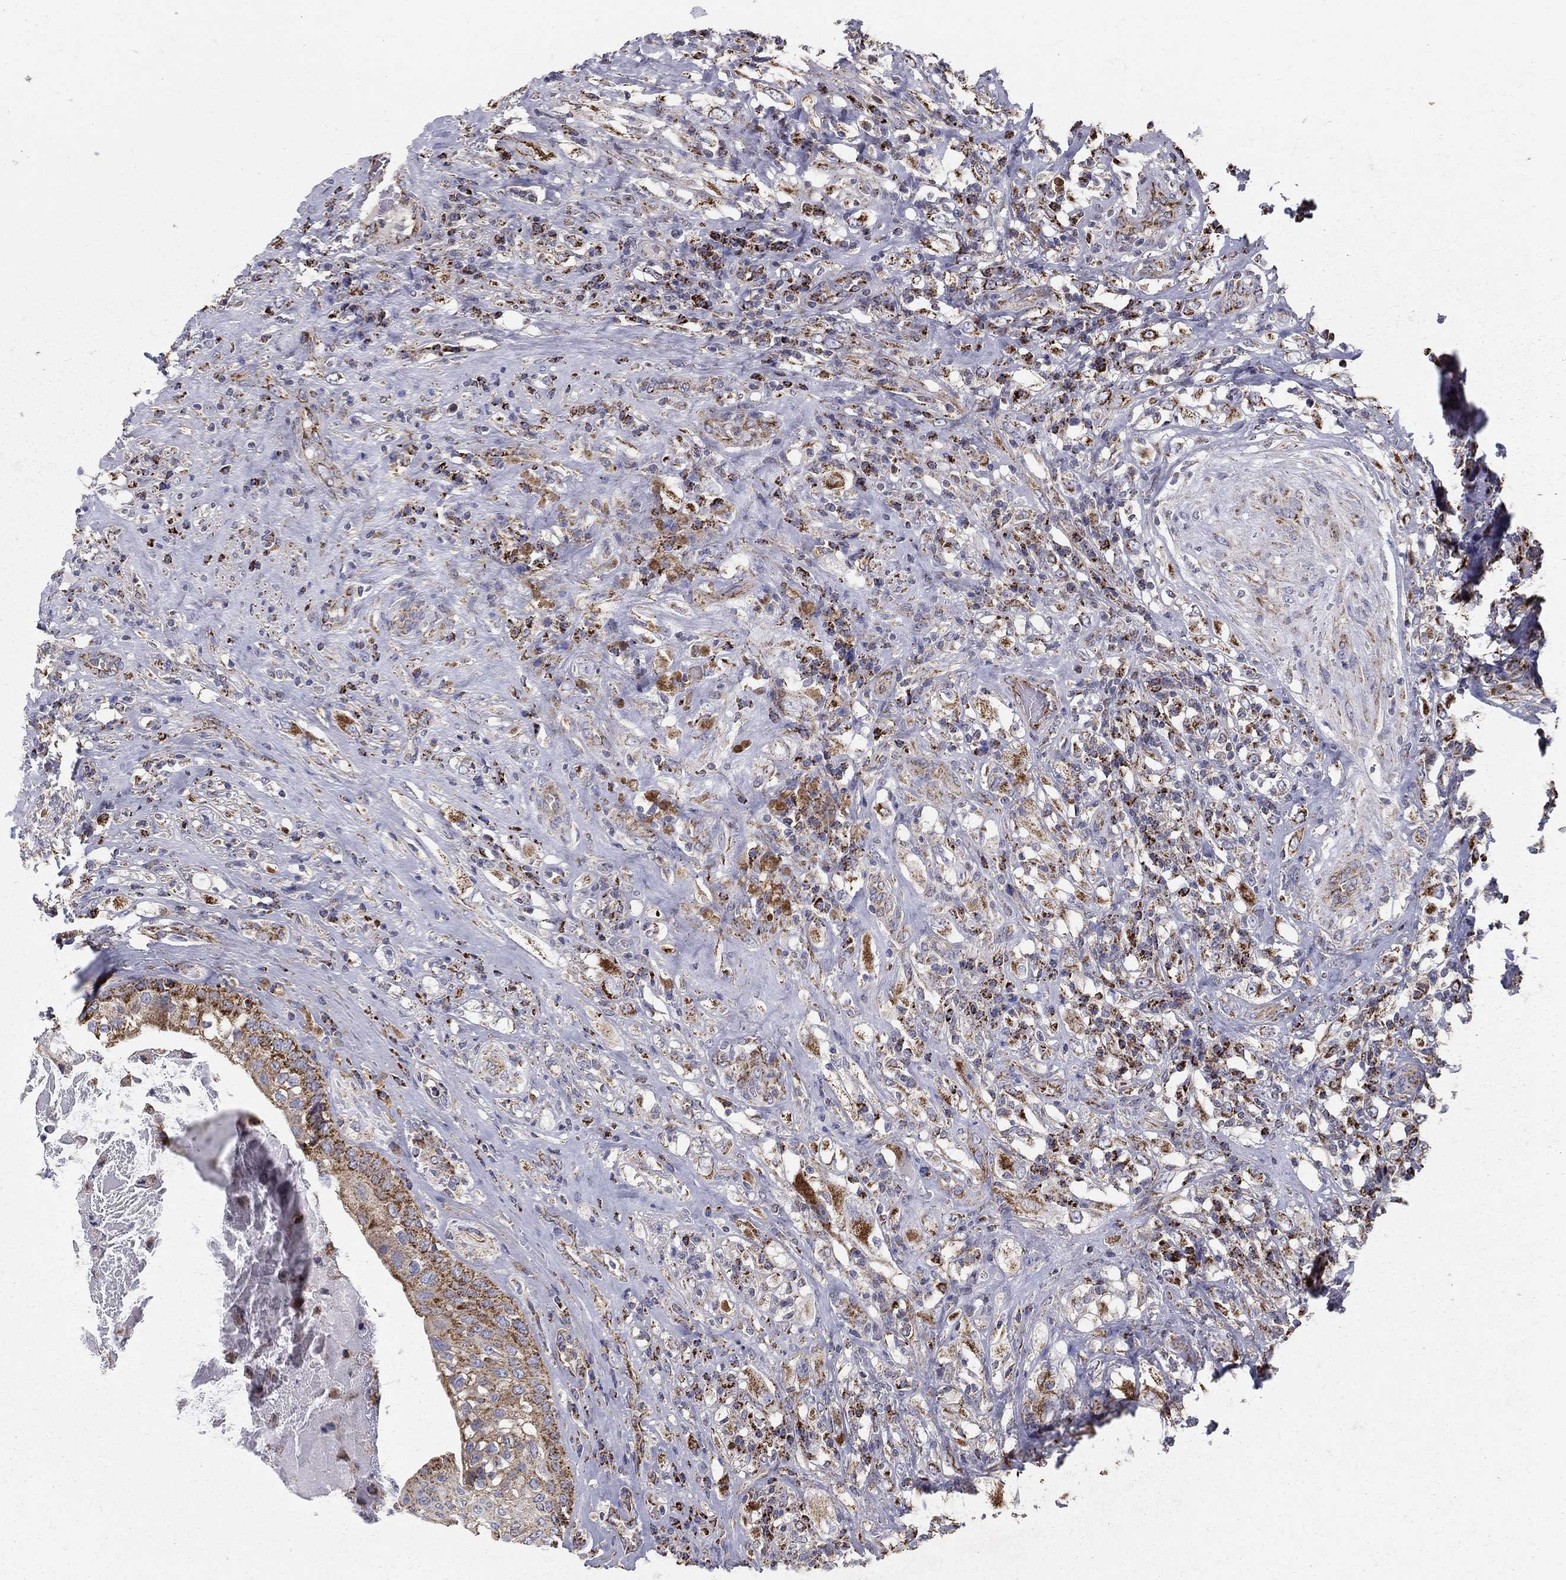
{"staining": {"intensity": "strong", "quantity": ">75%", "location": "cytoplasmic/membranous"}, "tissue": "testis cancer", "cell_type": "Tumor cells", "image_type": "cancer", "snomed": [{"axis": "morphology", "description": "Necrosis, NOS"}, {"axis": "morphology", "description": "Carcinoma, Embryonal, NOS"}, {"axis": "topography", "description": "Testis"}], "caption": "Human testis cancer (embryonal carcinoma) stained with a protein marker demonstrates strong staining in tumor cells.", "gene": "GCSH", "patient": {"sex": "male", "age": 19}}